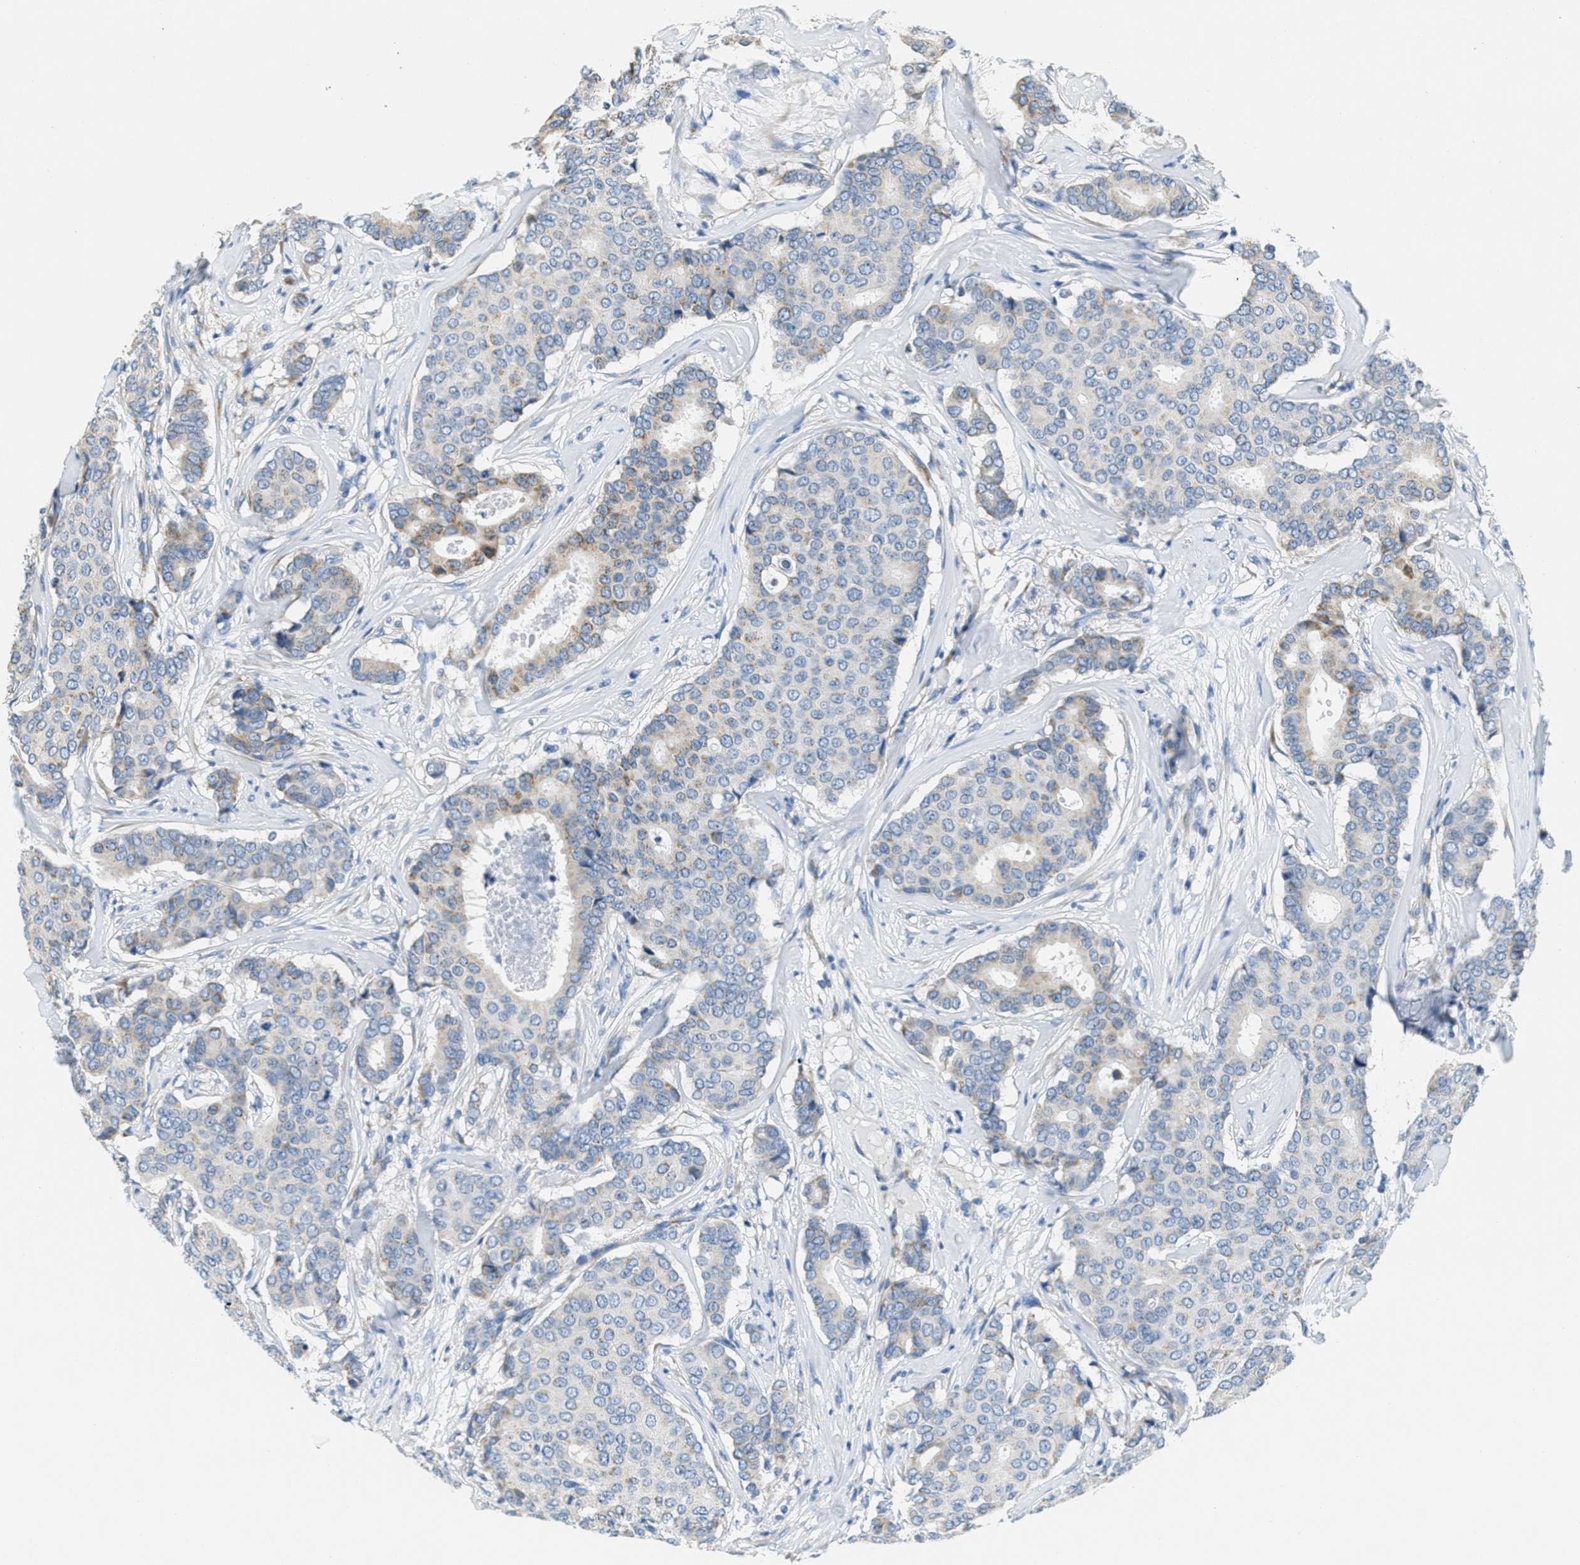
{"staining": {"intensity": "weak", "quantity": "<25%", "location": "cytoplasmic/membranous"}, "tissue": "breast cancer", "cell_type": "Tumor cells", "image_type": "cancer", "snomed": [{"axis": "morphology", "description": "Duct carcinoma"}, {"axis": "topography", "description": "Breast"}], "caption": "Immunohistochemistry (IHC) of breast intraductal carcinoma demonstrates no expression in tumor cells.", "gene": "CA4", "patient": {"sex": "female", "age": 75}}